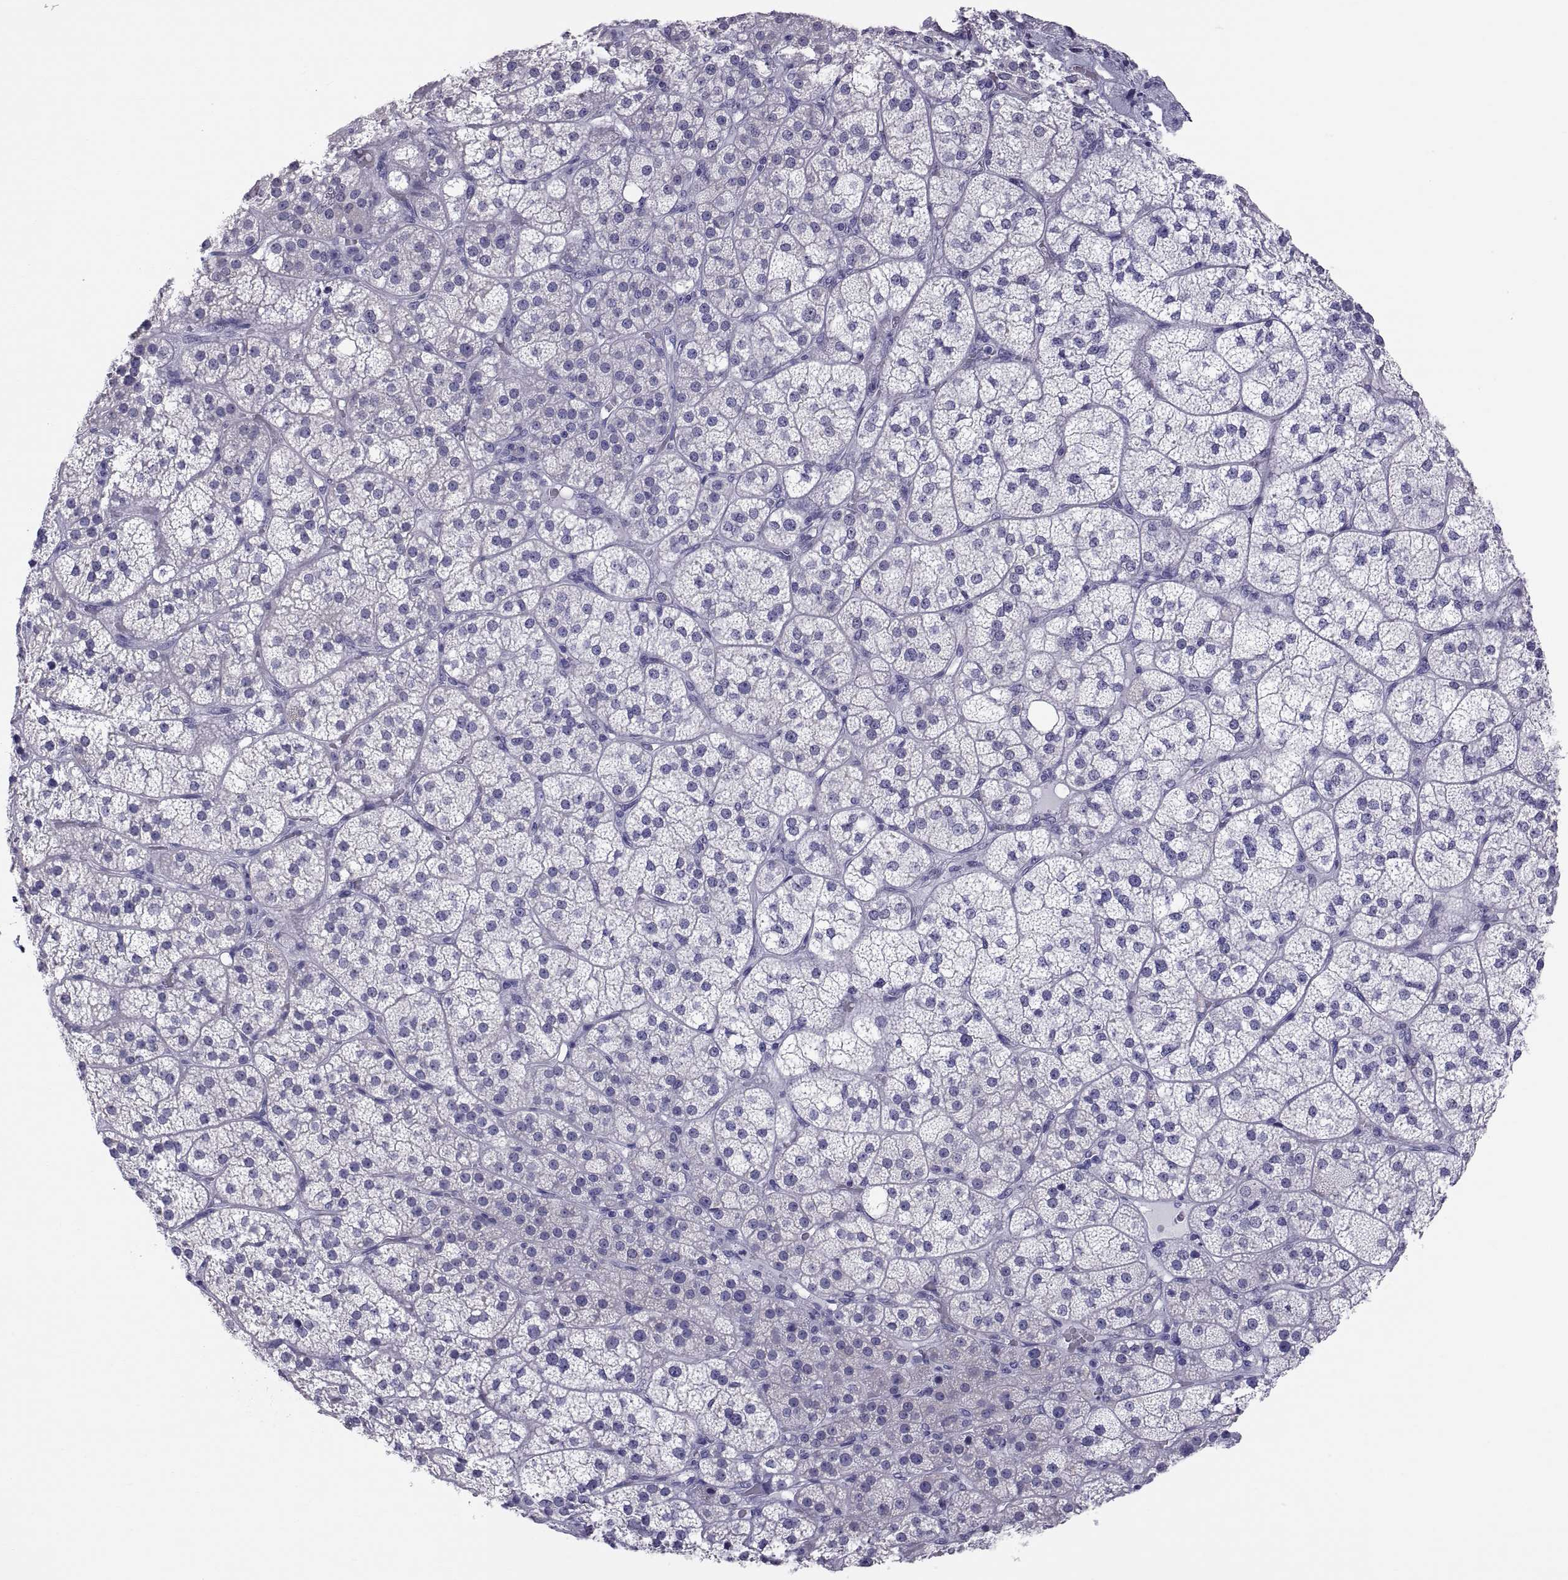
{"staining": {"intensity": "negative", "quantity": "none", "location": "none"}, "tissue": "adrenal gland", "cell_type": "Glandular cells", "image_type": "normal", "snomed": [{"axis": "morphology", "description": "Normal tissue, NOS"}, {"axis": "topography", "description": "Adrenal gland"}], "caption": "Immunohistochemical staining of benign human adrenal gland exhibits no significant staining in glandular cells.", "gene": "RNASE12", "patient": {"sex": "female", "age": 60}}